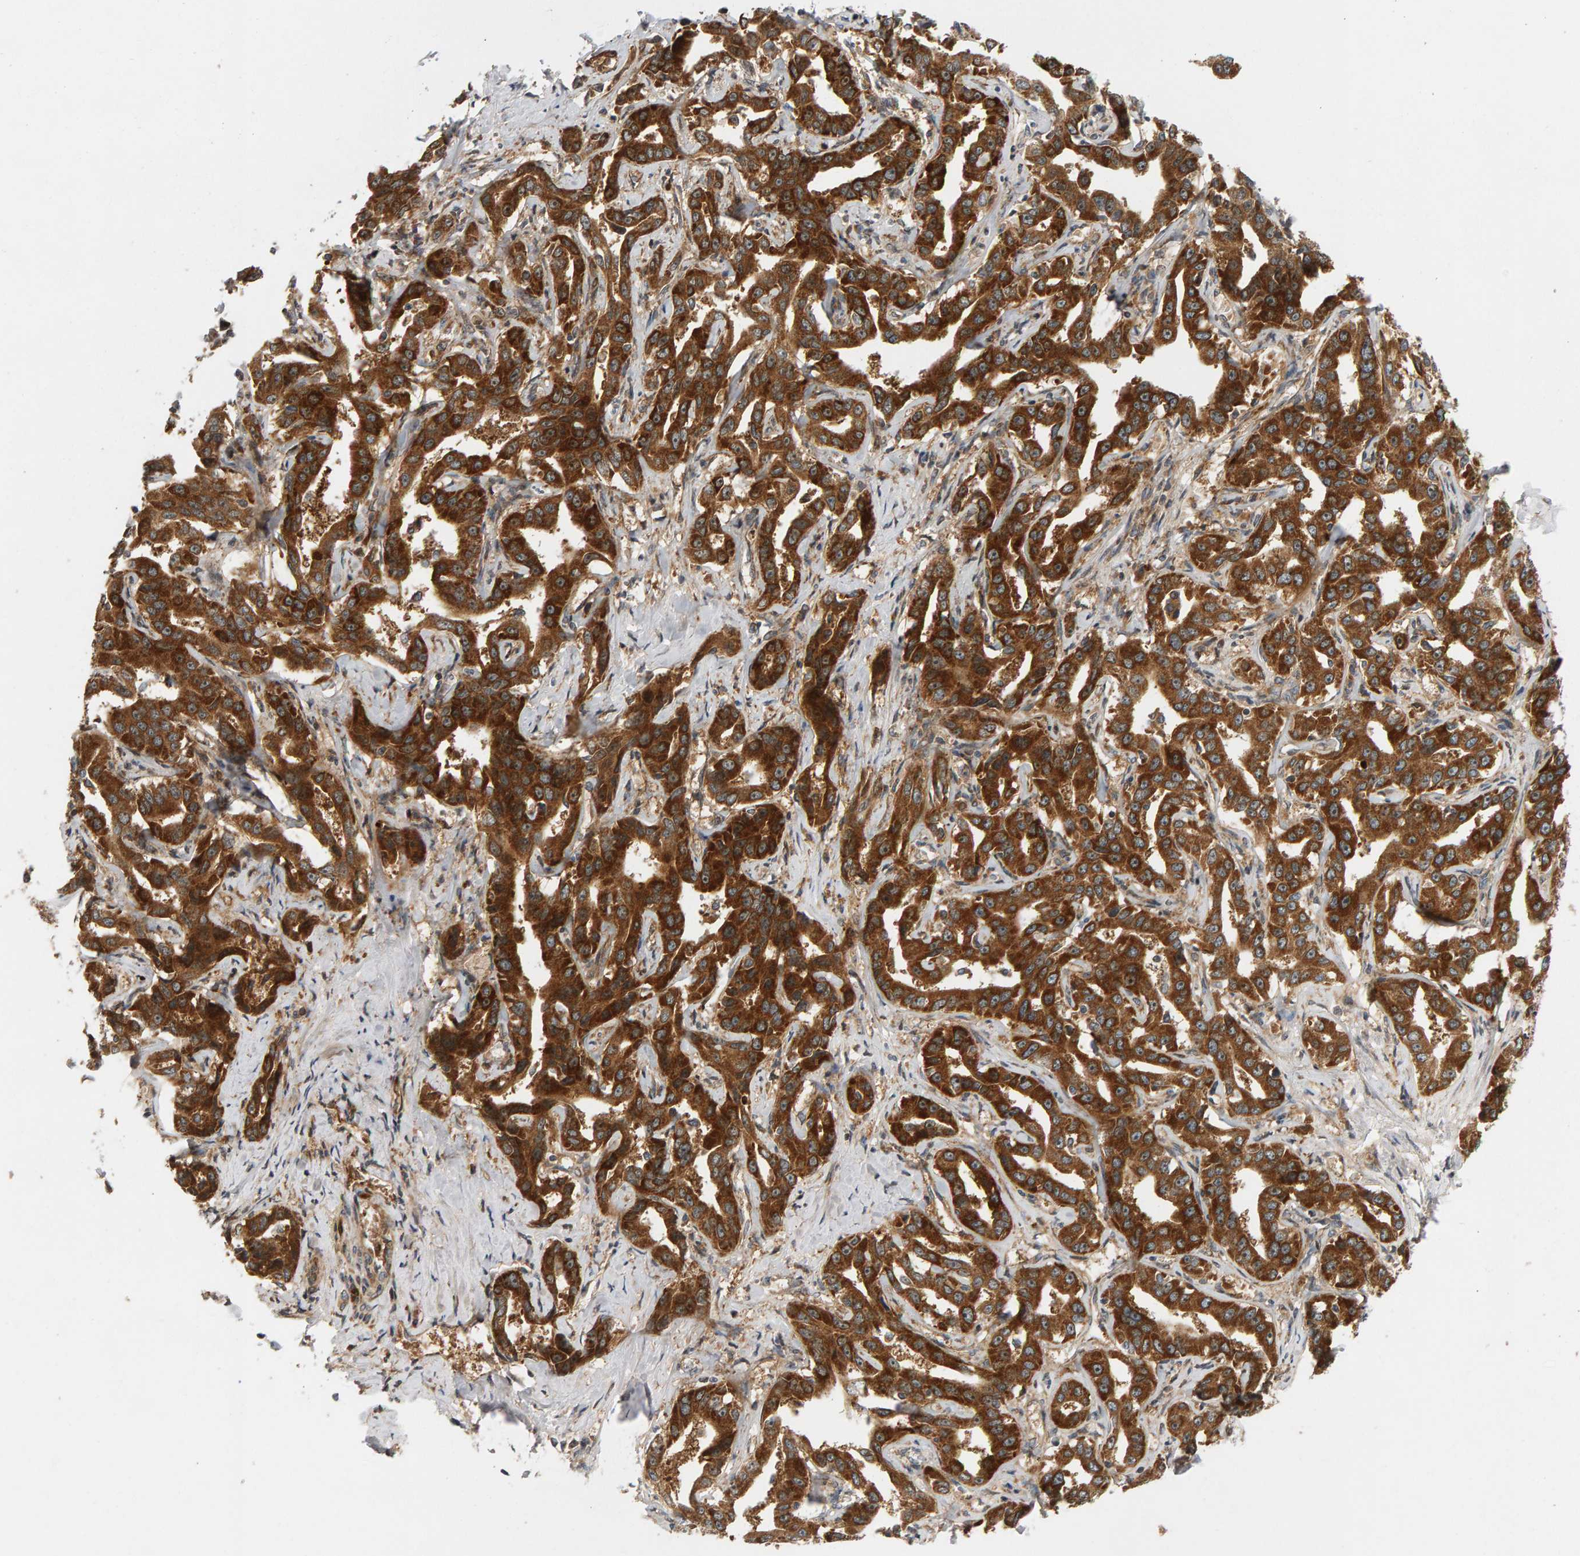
{"staining": {"intensity": "strong", "quantity": ">75%", "location": "cytoplasmic/membranous"}, "tissue": "liver cancer", "cell_type": "Tumor cells", "image_type": "cancer", "snomed": [{"axis": "morphology", "description": "Cholangiocarcinoma"}, {"axis": "topography", "description": "Liver"}], "caption": "Human liver cholangiocarcinoma stained with a brown dye demonstrates strong cytoplasmic/membranous positive expression in approximately >75% of tumor cells.", "gene": "BAHCC1", "patient": {"sex": "male", "age": 59}}